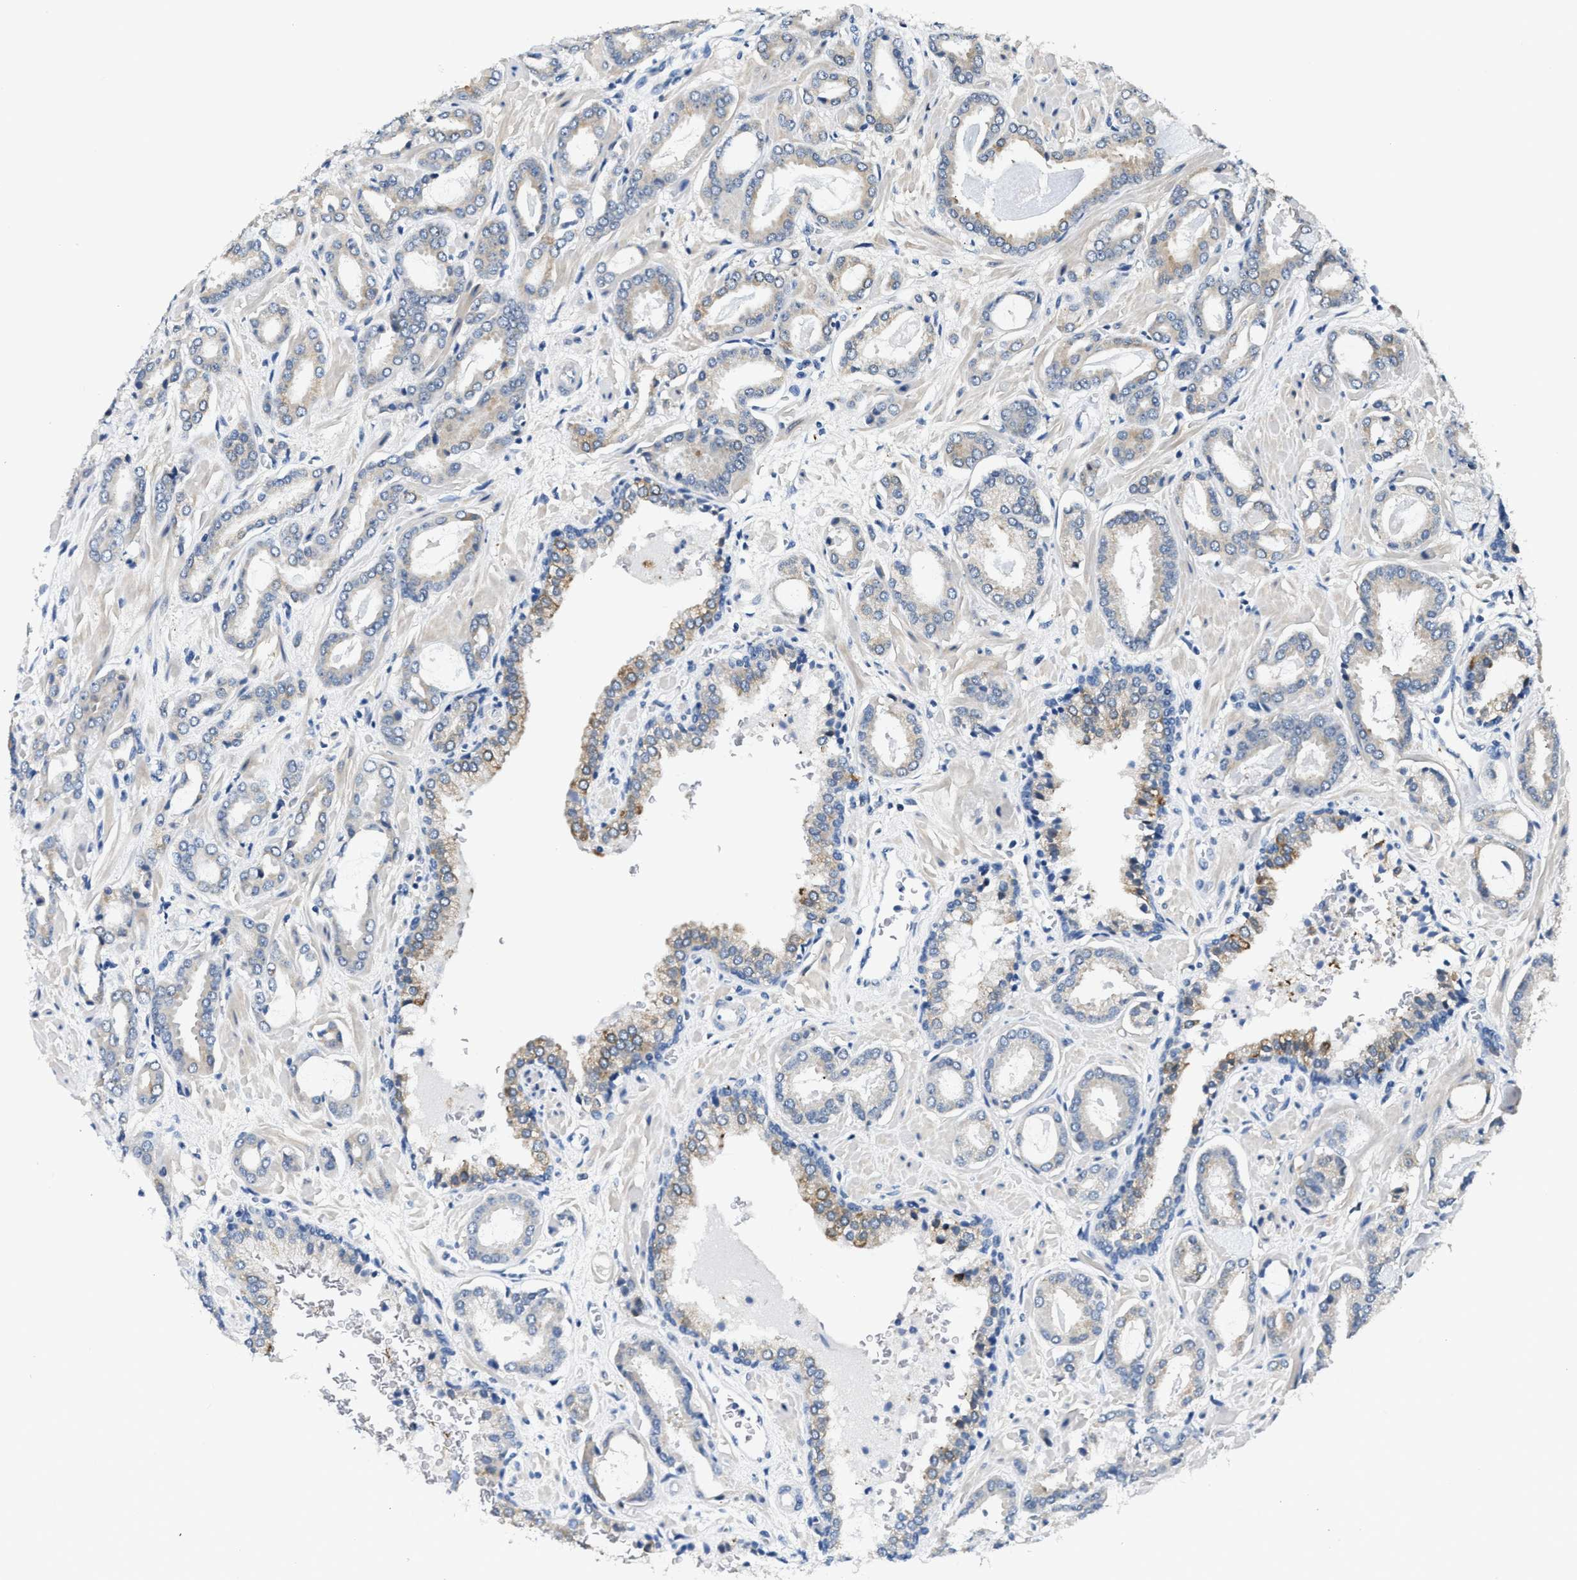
{"staining": {"intensity": "negative", "quantity": "none", "location": "none"}, "tissue": "prostate cancer", "cell_type": "Tumor cells", "image_type": "cancer", "snomed": [{"axis": "morphology", "description": "Adenocarcinoma, Low grade"}, {"axis": "topography", "description": "Prostate"}], "caption": "IHC histopathology image of neoplastic tissue: human prostate cancer (adenocarcinoma (low-grade)) stained with DAB (3,3'-diaminobenzidine) shows no significant protein expression in tumor cells.", "gene": "CLGN", "patient": {"sex": "male", "age": 53}}